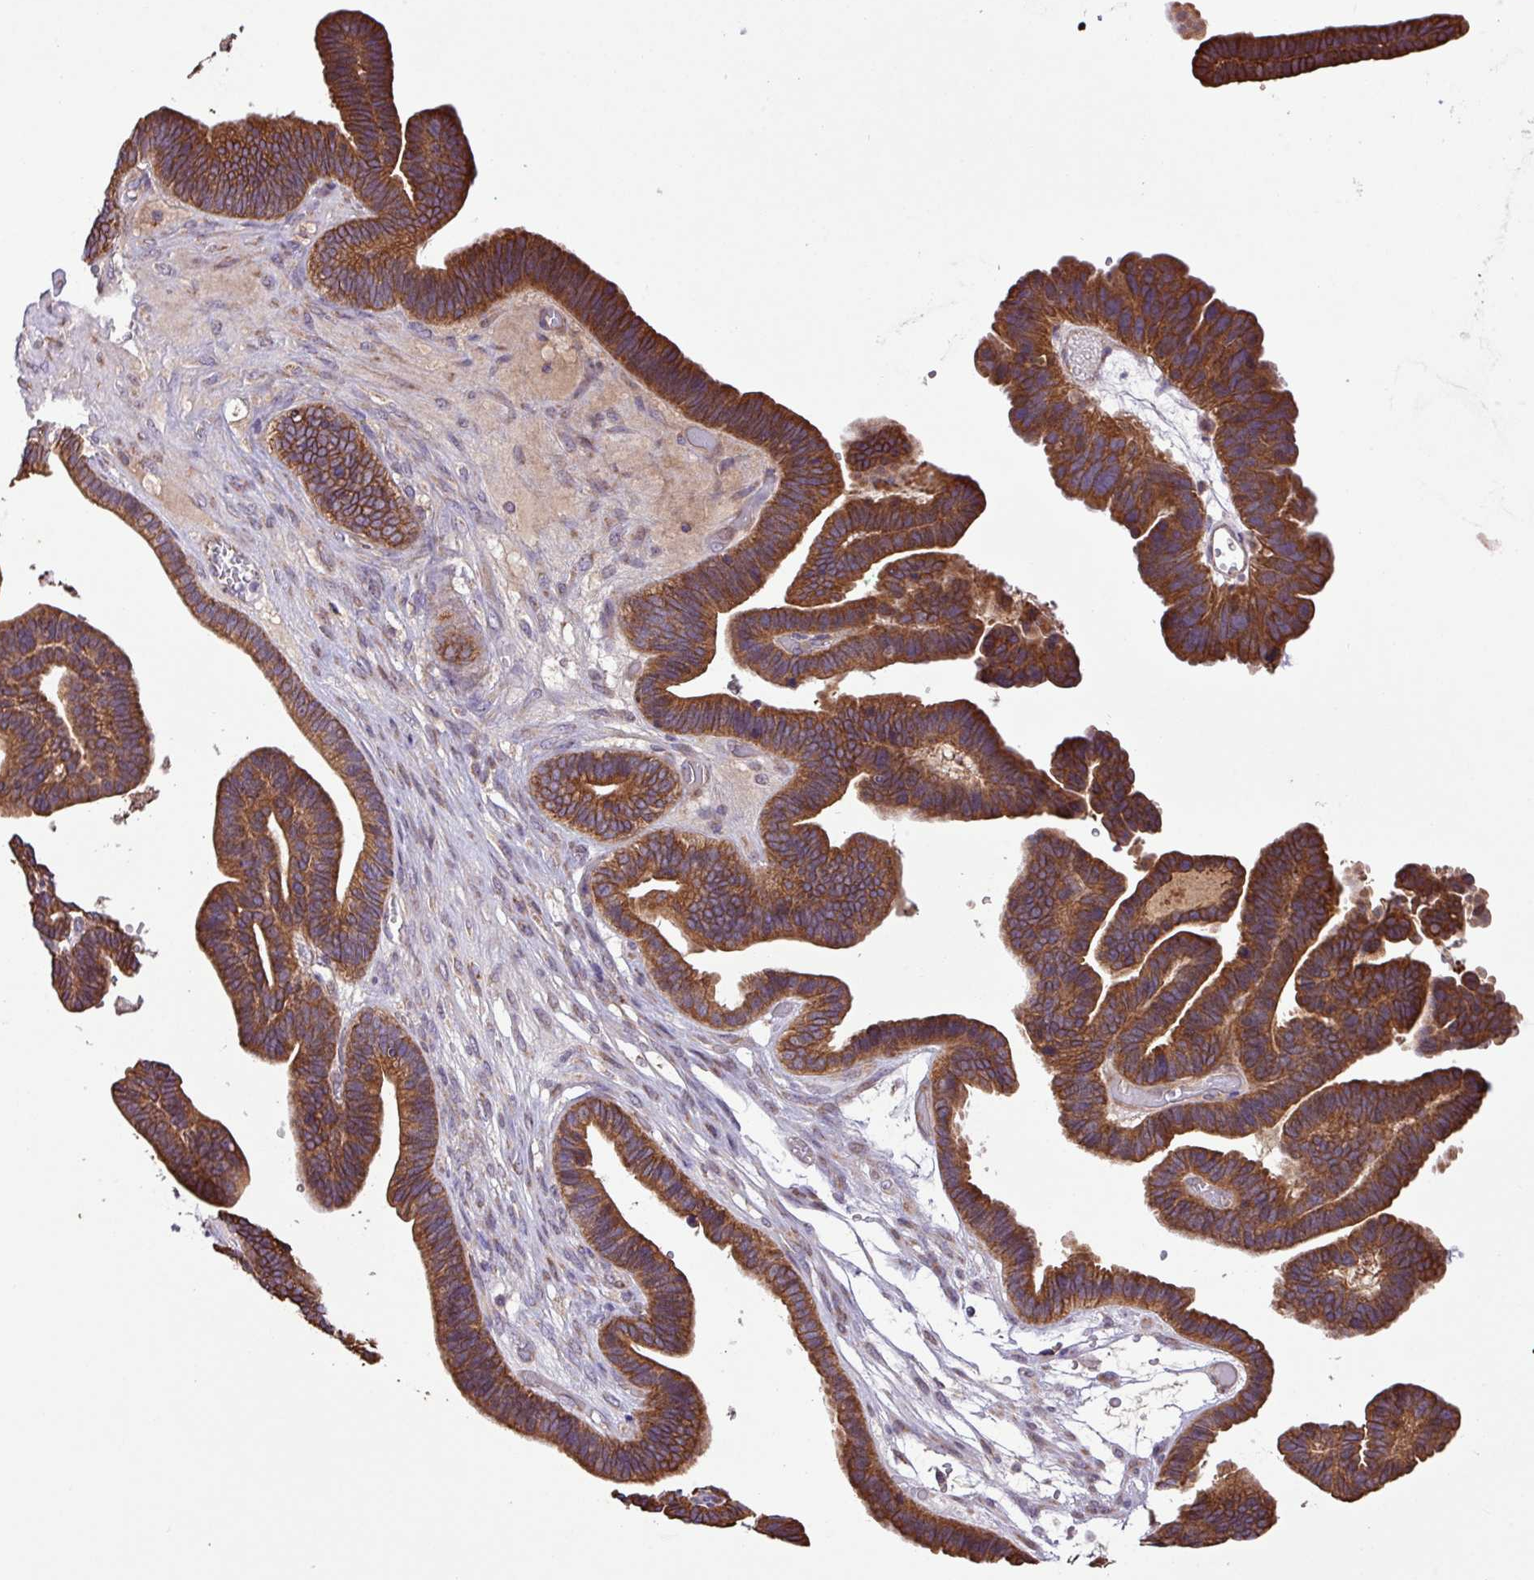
{"staining": {"intensity": "strong", "quantity": ">75%", "location": "cytoplasmic/membranous"}, "tissue": "ovarian cancer", "cell_type": "Tumor cells", "image_type": "cancer", "snomed": [{"axis": "morphology", "description": "Cystadenocarcinoma, serous, NOS"}, {"axis": "topography", "description": "Ovary"}], "caption": "The immunohistochemical stain highlights strong cytoplasmic/membranous expression in tumor cells of ovarian serous cystadenocarcinoma tissue. The staining was performed using DAB, with brown indicating positive protein expression. Nuclei are stained blue with hematoxylin.", "gene": "TIMM10B", "patient": {"sex": "female", "age": 56}}